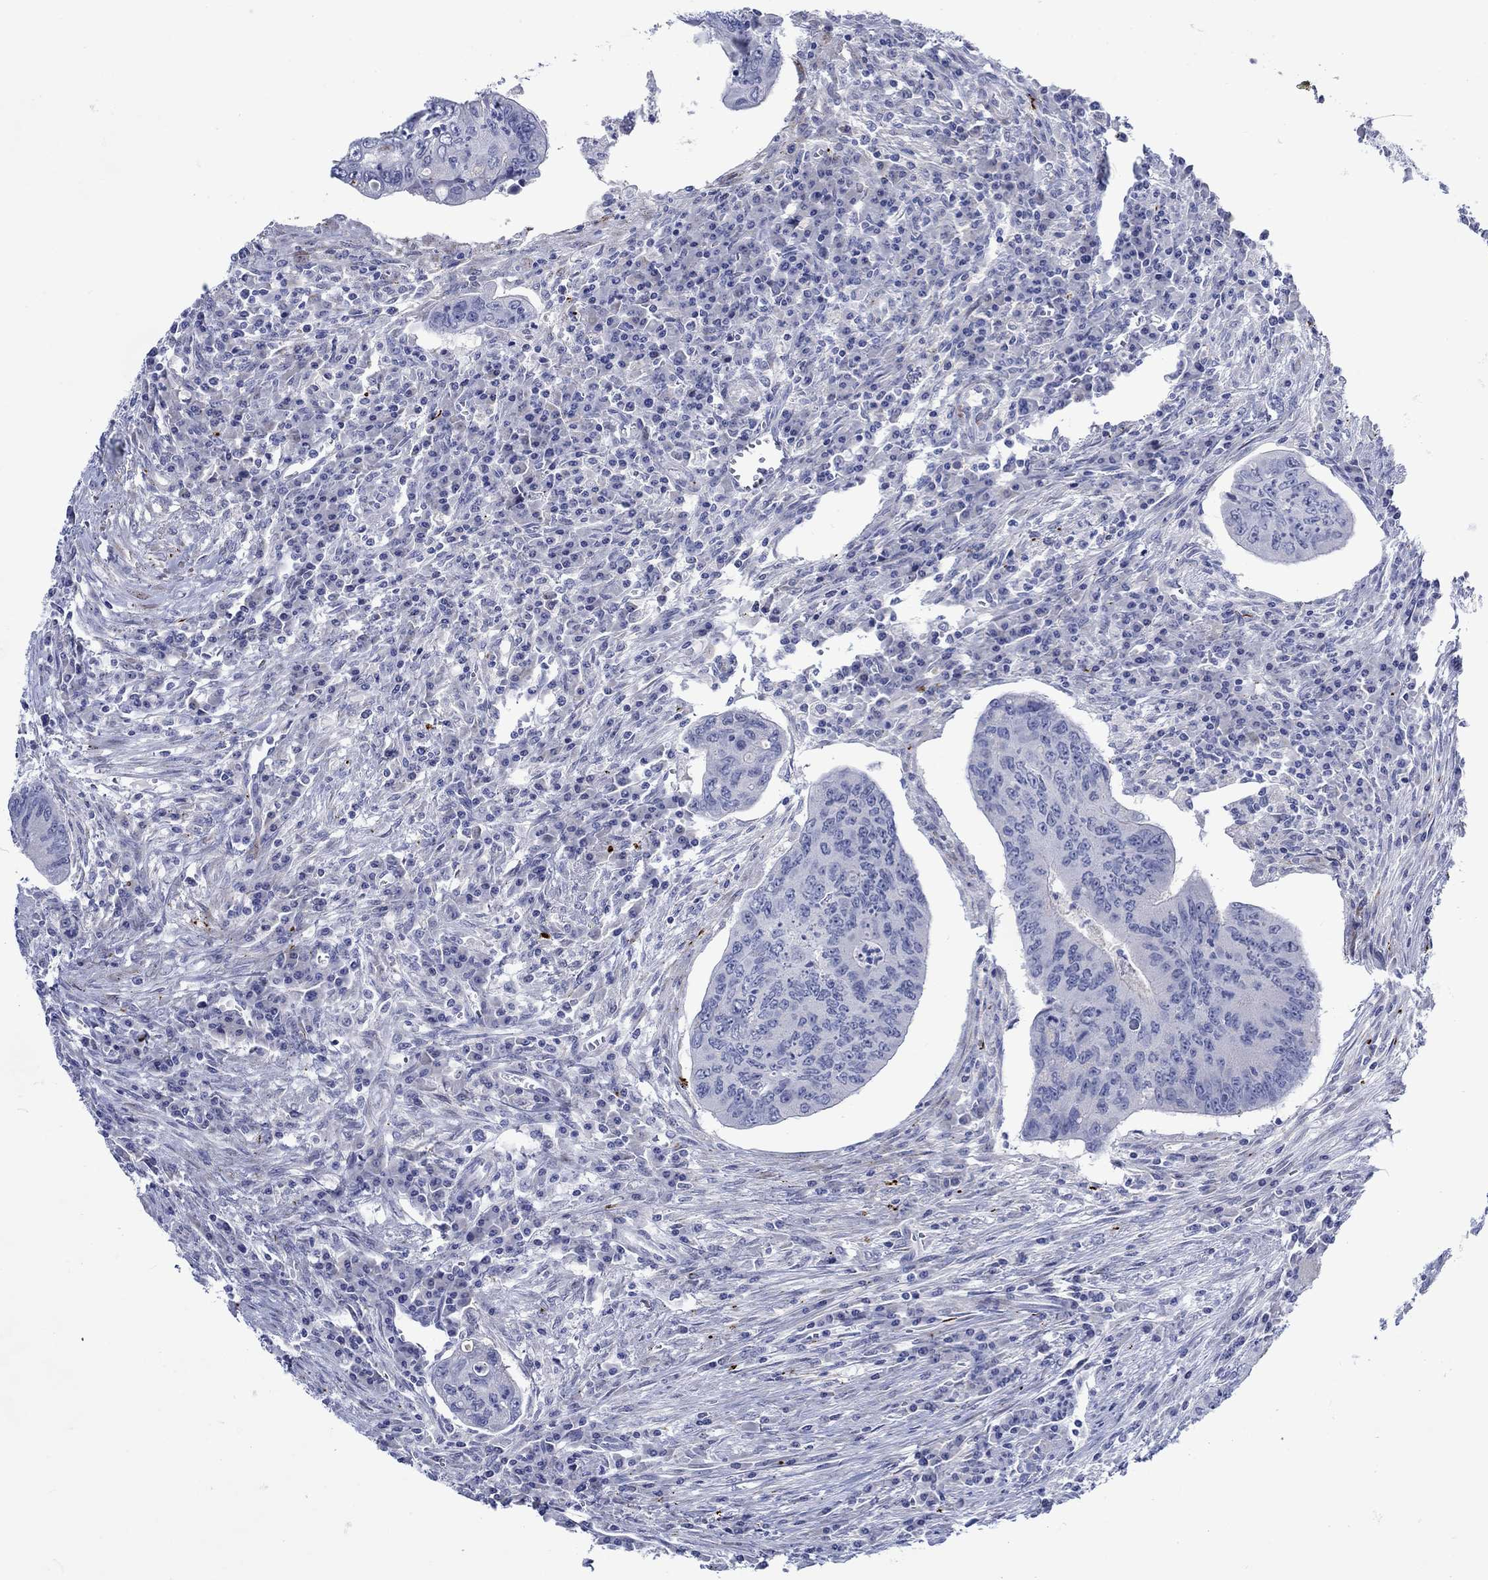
{"staining": {"intensity": "negative", "quantity": "none", "location": "none"}, "tissue": "colorectal cancer", "cell_type": "Tumor cells", "image_type": "cancer", "snomed": [{"axis": "morphology", "description": "Adenocarcinoma, NOS"}, {"axis": "topography", "description": "Colon"}], "caption": "Image shows no significant protein expression in tumor cells of adenocarcinoma (colorectal).", "gene": "KSR2", "patient": {"sex": "male", "age": 53}}